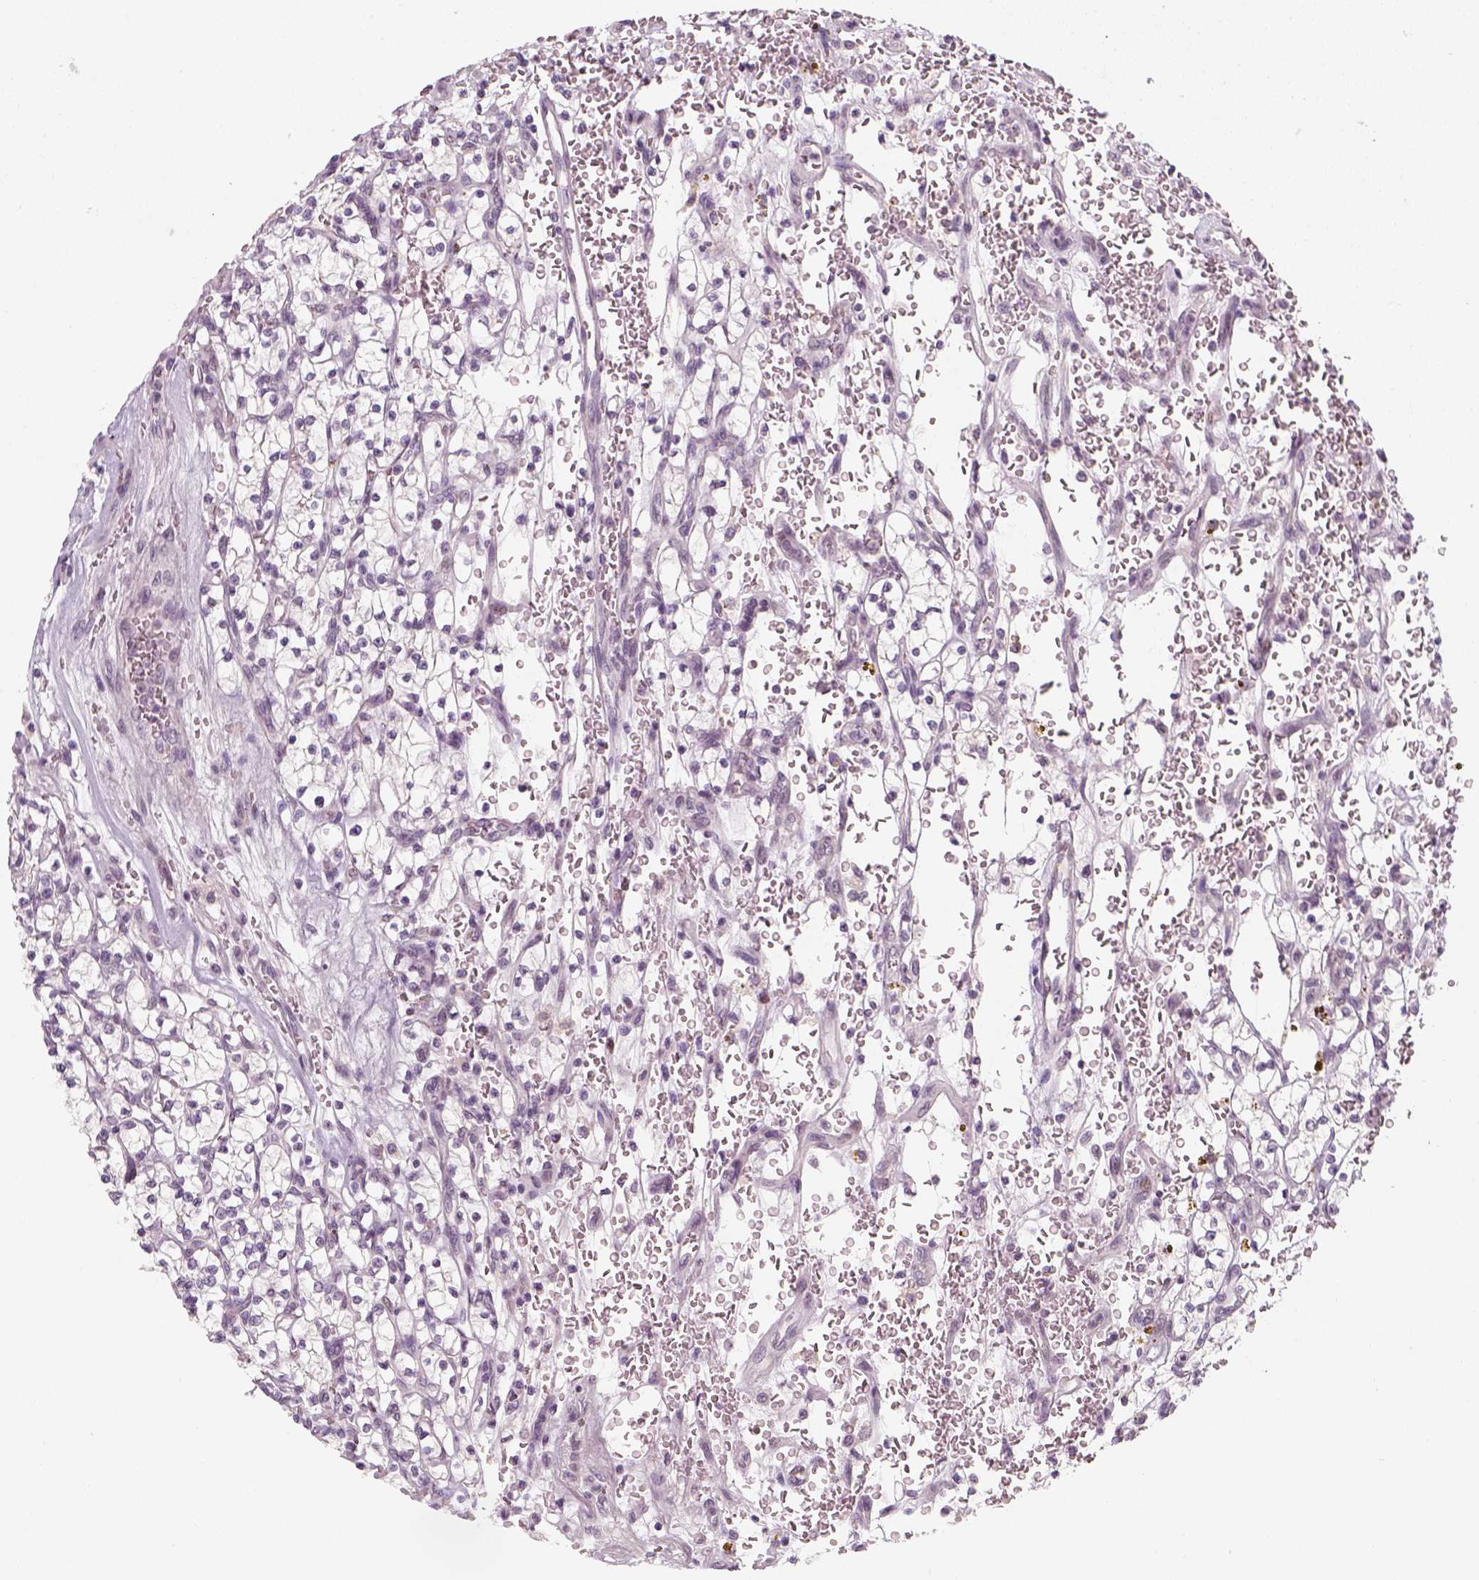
{"staining": {"intensity": "negative", "quantity": "none", "location": "none"}, "tissue": "renal cancer", "cell_type": "Tumor cells", "image_type": "cancer", "snomed": [{"axis": "morphology", "description": "Adenocarcinoma, NOS"}, {"axis": "topography", "description": "Kidney"}], "caption": "Adenocarcinoma (renal) stained for a protein using immunohistochemistry (IHC) shows no staining tumor cells.", "gene": "TP53", "patient": {"sex": "female", "age": 64}}